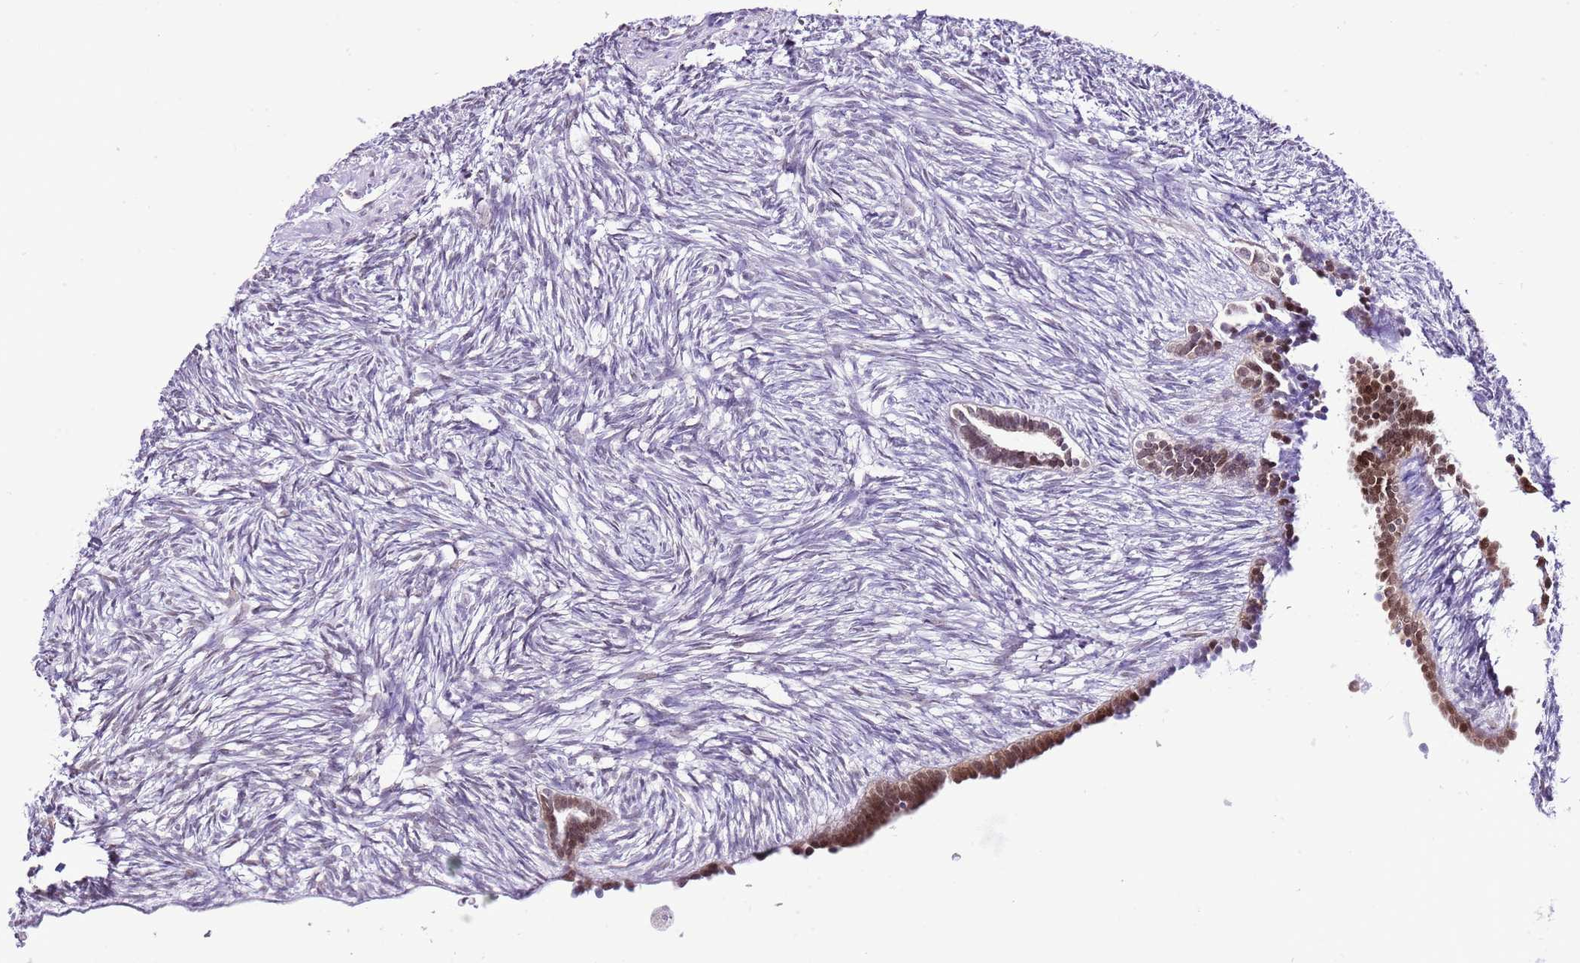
{"staining": {"intensity": "moderate", "quantity": ">75%", "location": "nuclear"}, "tissue": "ovary", "cell_type": "Follicle cells", "image_type": "normal", "snomed": [{"axis": "morphology", "description": "Normal tissue, NOS"}, {"axis": "topography", "description": "Ovary"}], "caption": "A high-resolution histopathology image shows IHC staining of unremarkable ovary, which shows moderate nuclear staining in approximately >75% of follicle cells.", "gene": "PRR15", "patient": {"sex": "female", "age": 51}}